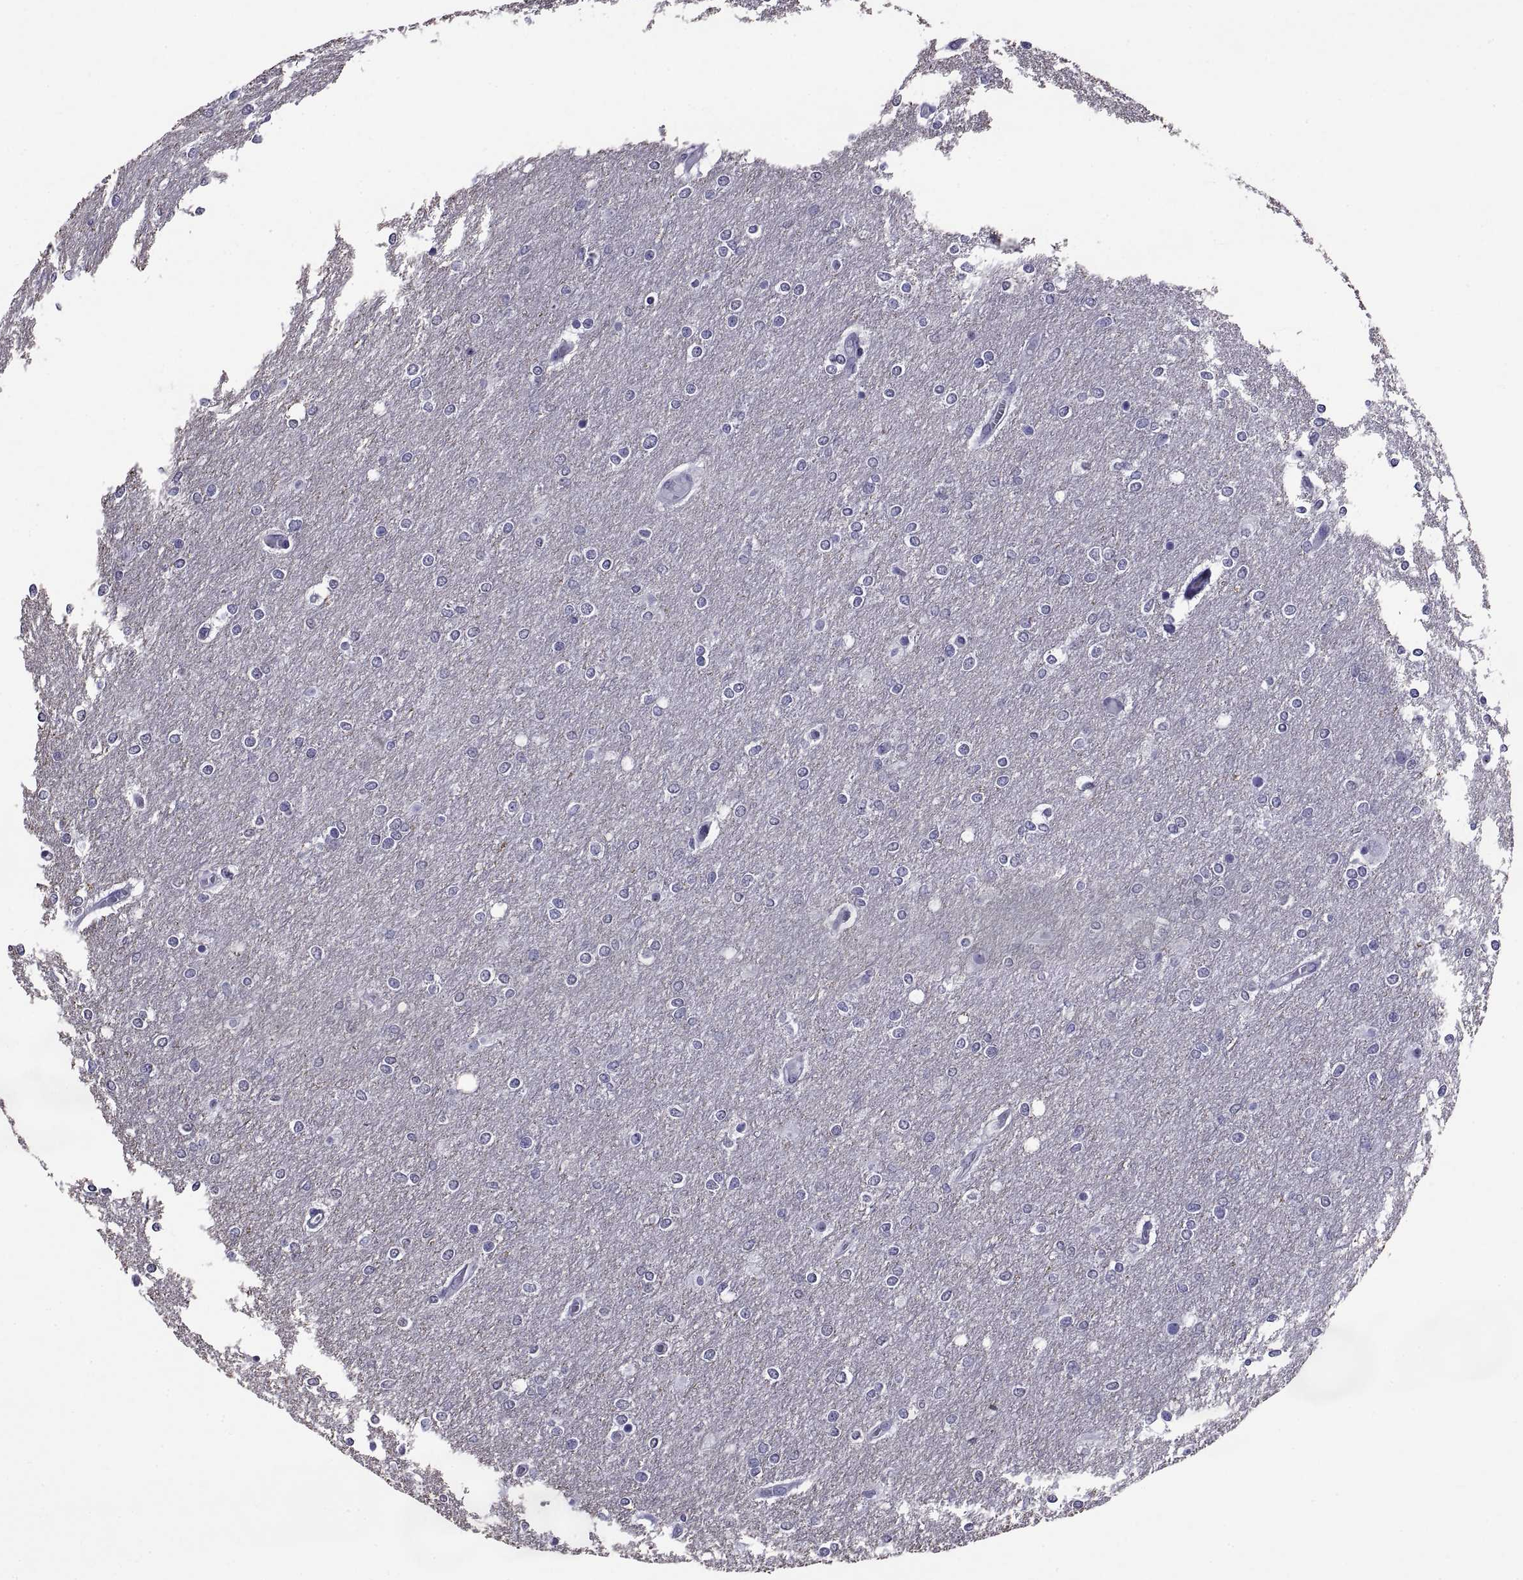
{"staining": {"intensity": "negative", "quantity": "none", "location": "none"}, "tissue": "glioma", "cell_type": "Tumor cells", "image_type": "cancer", "snomed": [{"axis": "morphology", "description": "Glioma, malignant, High grade"}, {"axis": "topography", "description": "Brain"}], "caption": "DAB (3,3'-diaminobenzidine) immunohistochemical staining of human glioma demonstrates no significant positivity in tumor cells.", "gene": "TGFBR3L", "patient": {"sex": "female", "age": 61}}